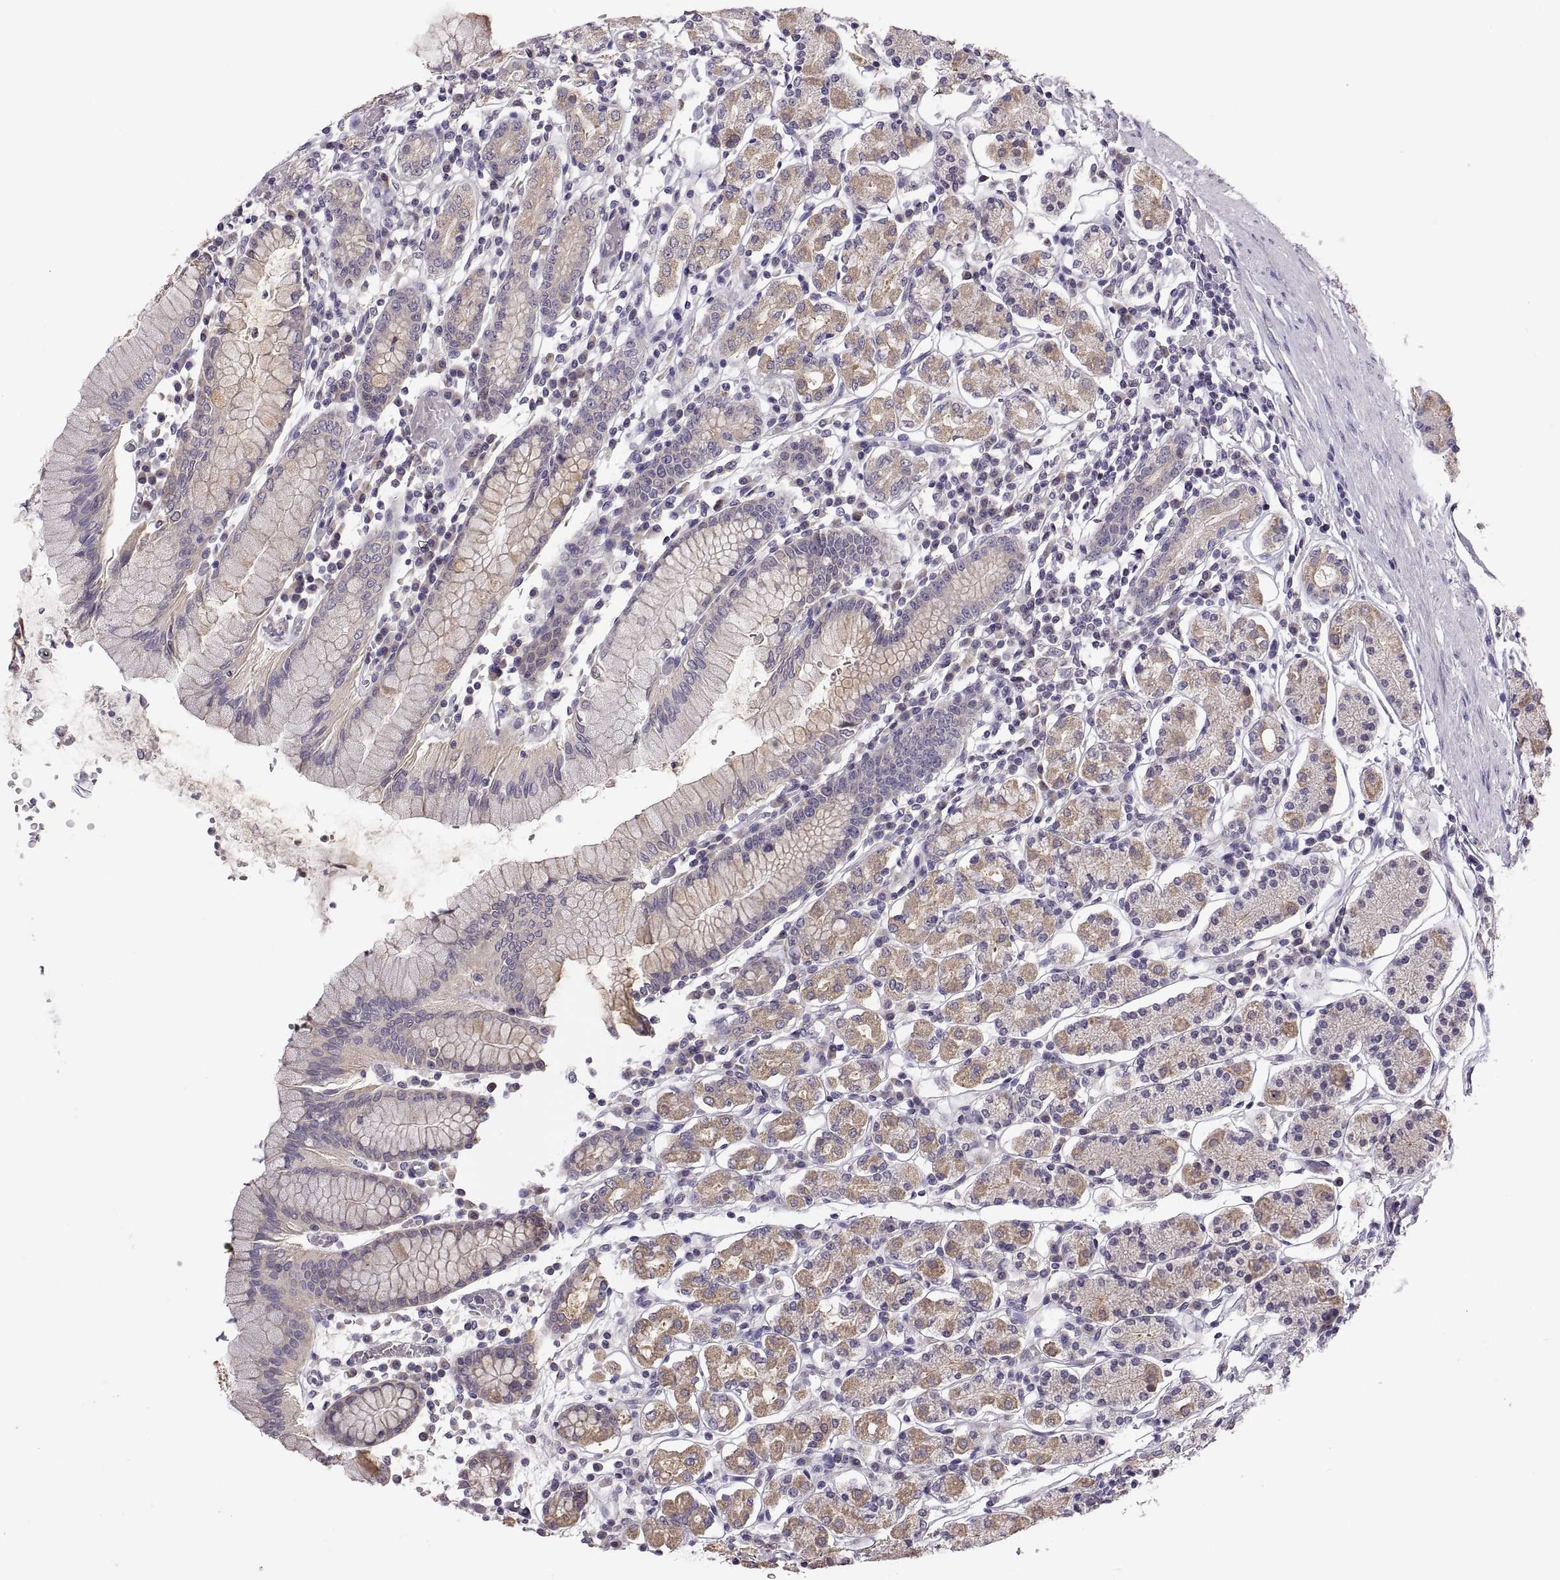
{"staining": {"intensity": "moderate", "quantity": ">75%", "location": "cytoplasmic/membranous"}, "tissue": "stomach", "cell_type": "Glandular cells", "image_type": "normal", "snomed": [{"axis": "morphology", "description": "Normal tissue, NOS"}, {"axis": "topography", "description": "Stomach, upper"}, {"axis": "topography", "description": "Stomach"}], "caption": "IHC staining of benign stomach, which displays medium levels of moderate cytoplasmic/membranous staining in about >75% of glandular cells indicating moderate cytoplasmic/membranous protein positivity. The staining was performed using DAB (3,3'-diaminobenzidine) (brown) for protein detection and nuclei were counterstained in hematoxylin (blue).", "gene": "ACSBG2", "patient": {"sex": "male", "age": 62}}